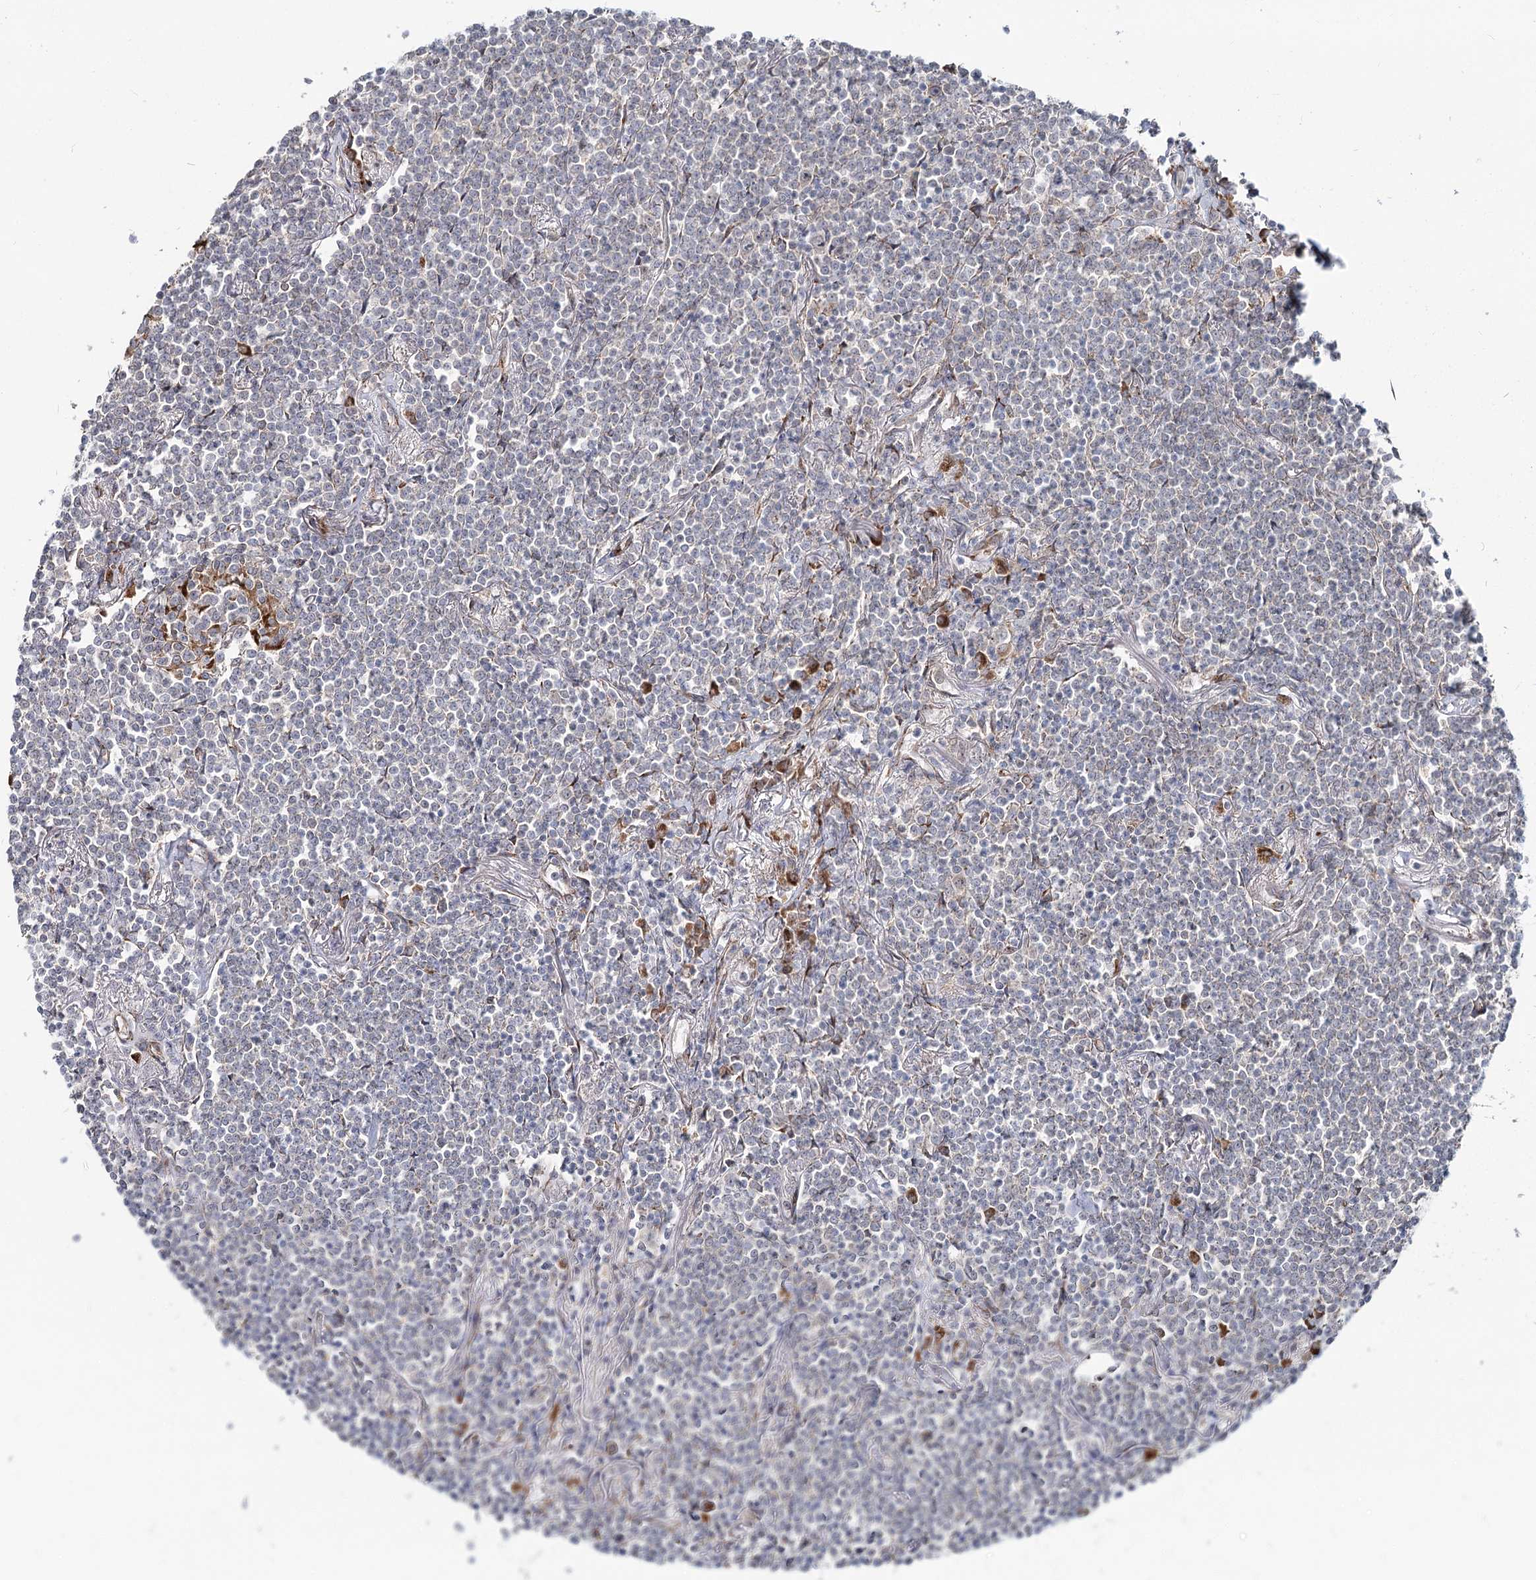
{"staining": {"intensity": "negative", "quantity": "none", "location": "none"}, "tissue": "lymphoma", "cell_type": "Tumor cells", "image_type": "cancer", "snomed": [{"axis": "morphology", "description": "Malignant lymphoma, non-Hodgkin's type, Low grade"}, {"axis": "topography", "description": "Lung"}], "caption": "Tumor cells are negative for protein expression in human malignant lymphoma, non-Hodgkin's type (low-grade). (DAB (3,3'-diaminobenzidine) immunohistochemistry (IHC), high magnification).", "gene": "SPART", "patient": {"sex": "female", "age": 71}}